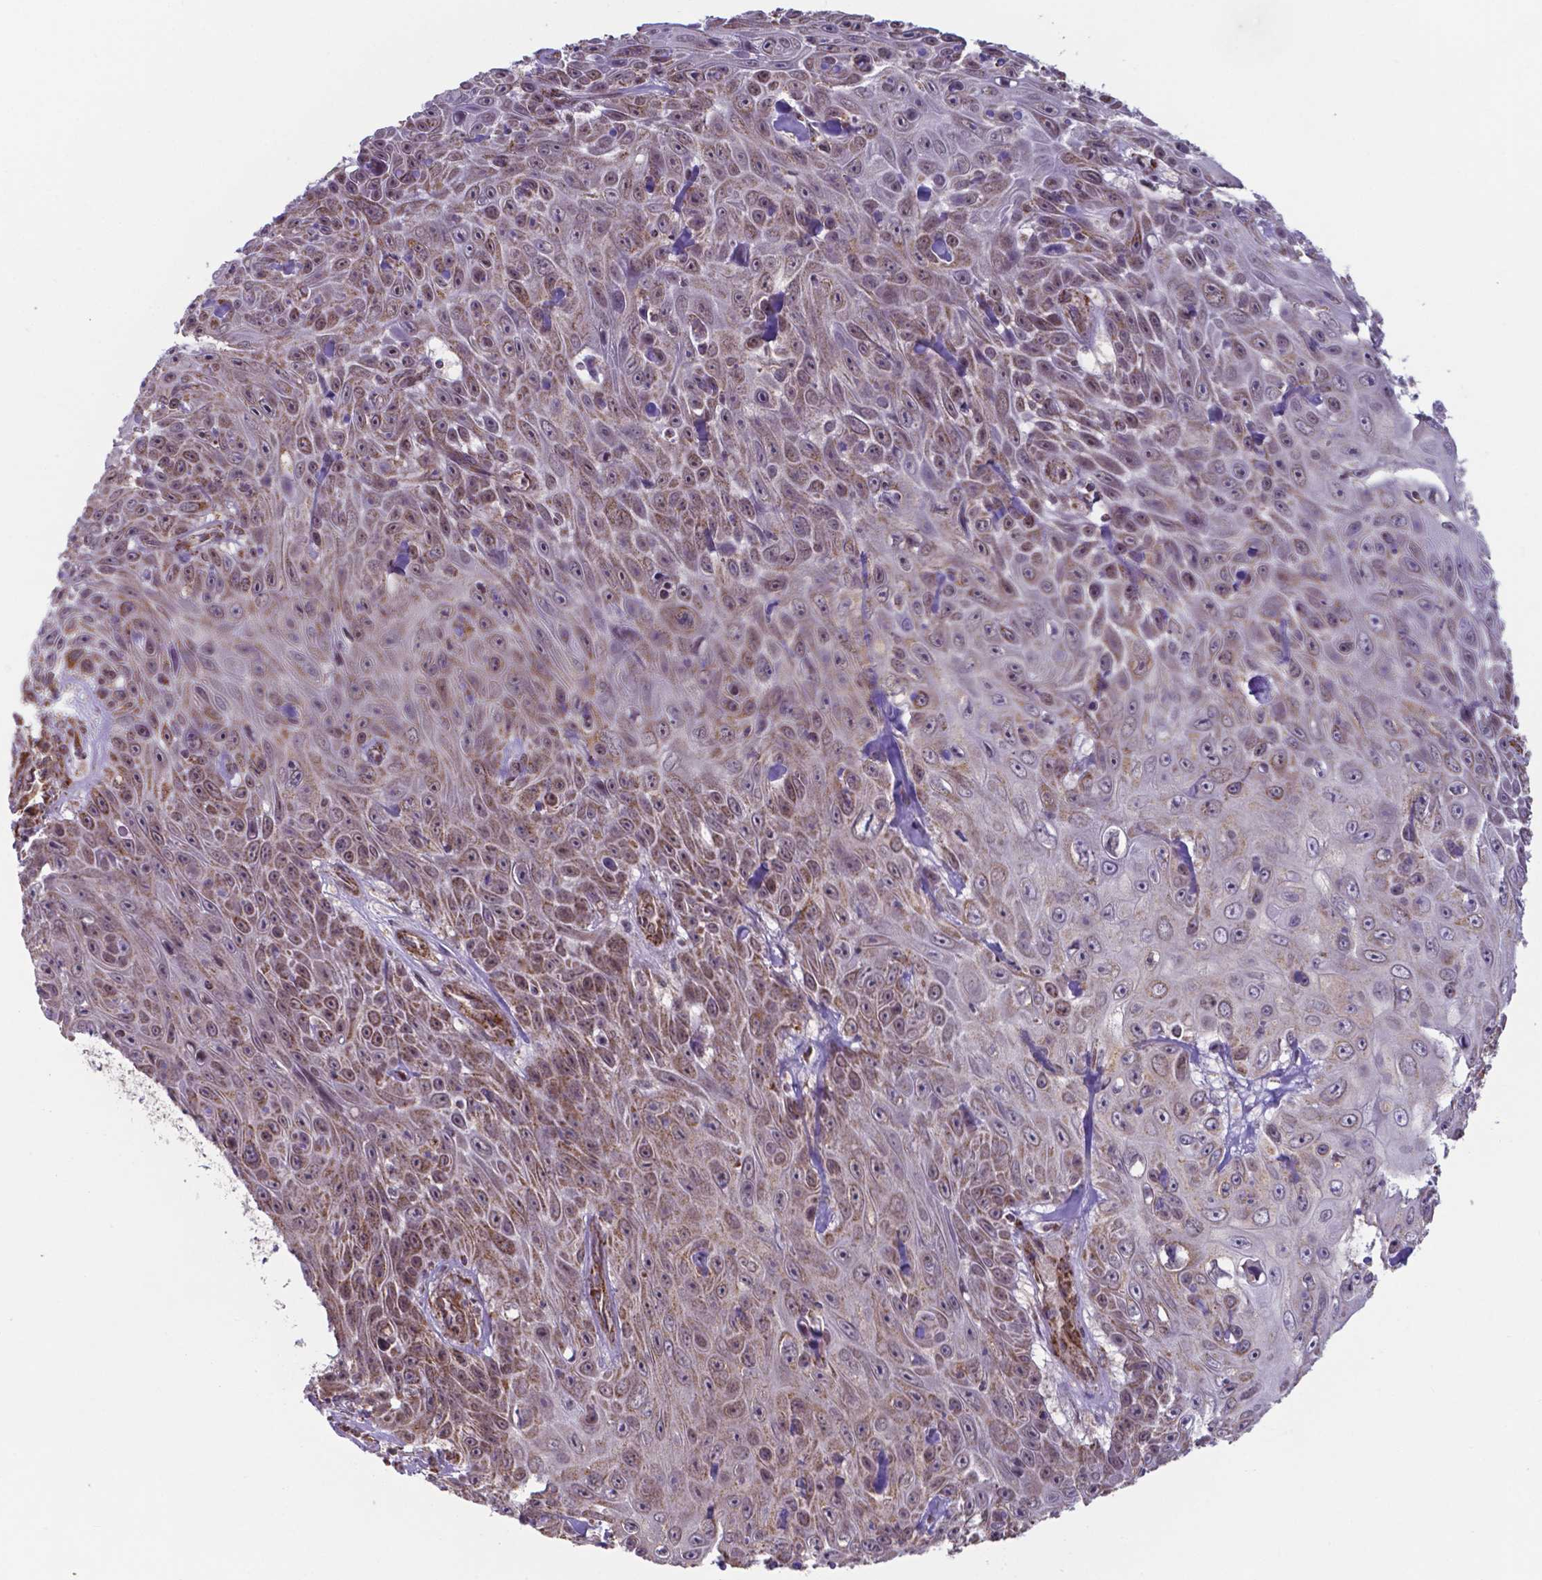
{"staining": {"intensity": "weak", "quantity": "25%-75%", "location": "cytoplasmic/membranous"}, "tissue": "skin cancer", "cell_type": "Tumor cells", "image_type": "cancer", "snomed": [{"axis": "morphology", "description": "Squamous cell carcinoma, NOS"}, {"axis": "topography", "description": "Skin"}], "caption": "Brown immunohistochemical staining in human squamous cell carcinoma (skin) shows weak cytoplasmic/membranous expression in about 25%-75% of tumor cells.", "gene": "FAM114A1", "patient": {"sex": "male", "age": 82}}